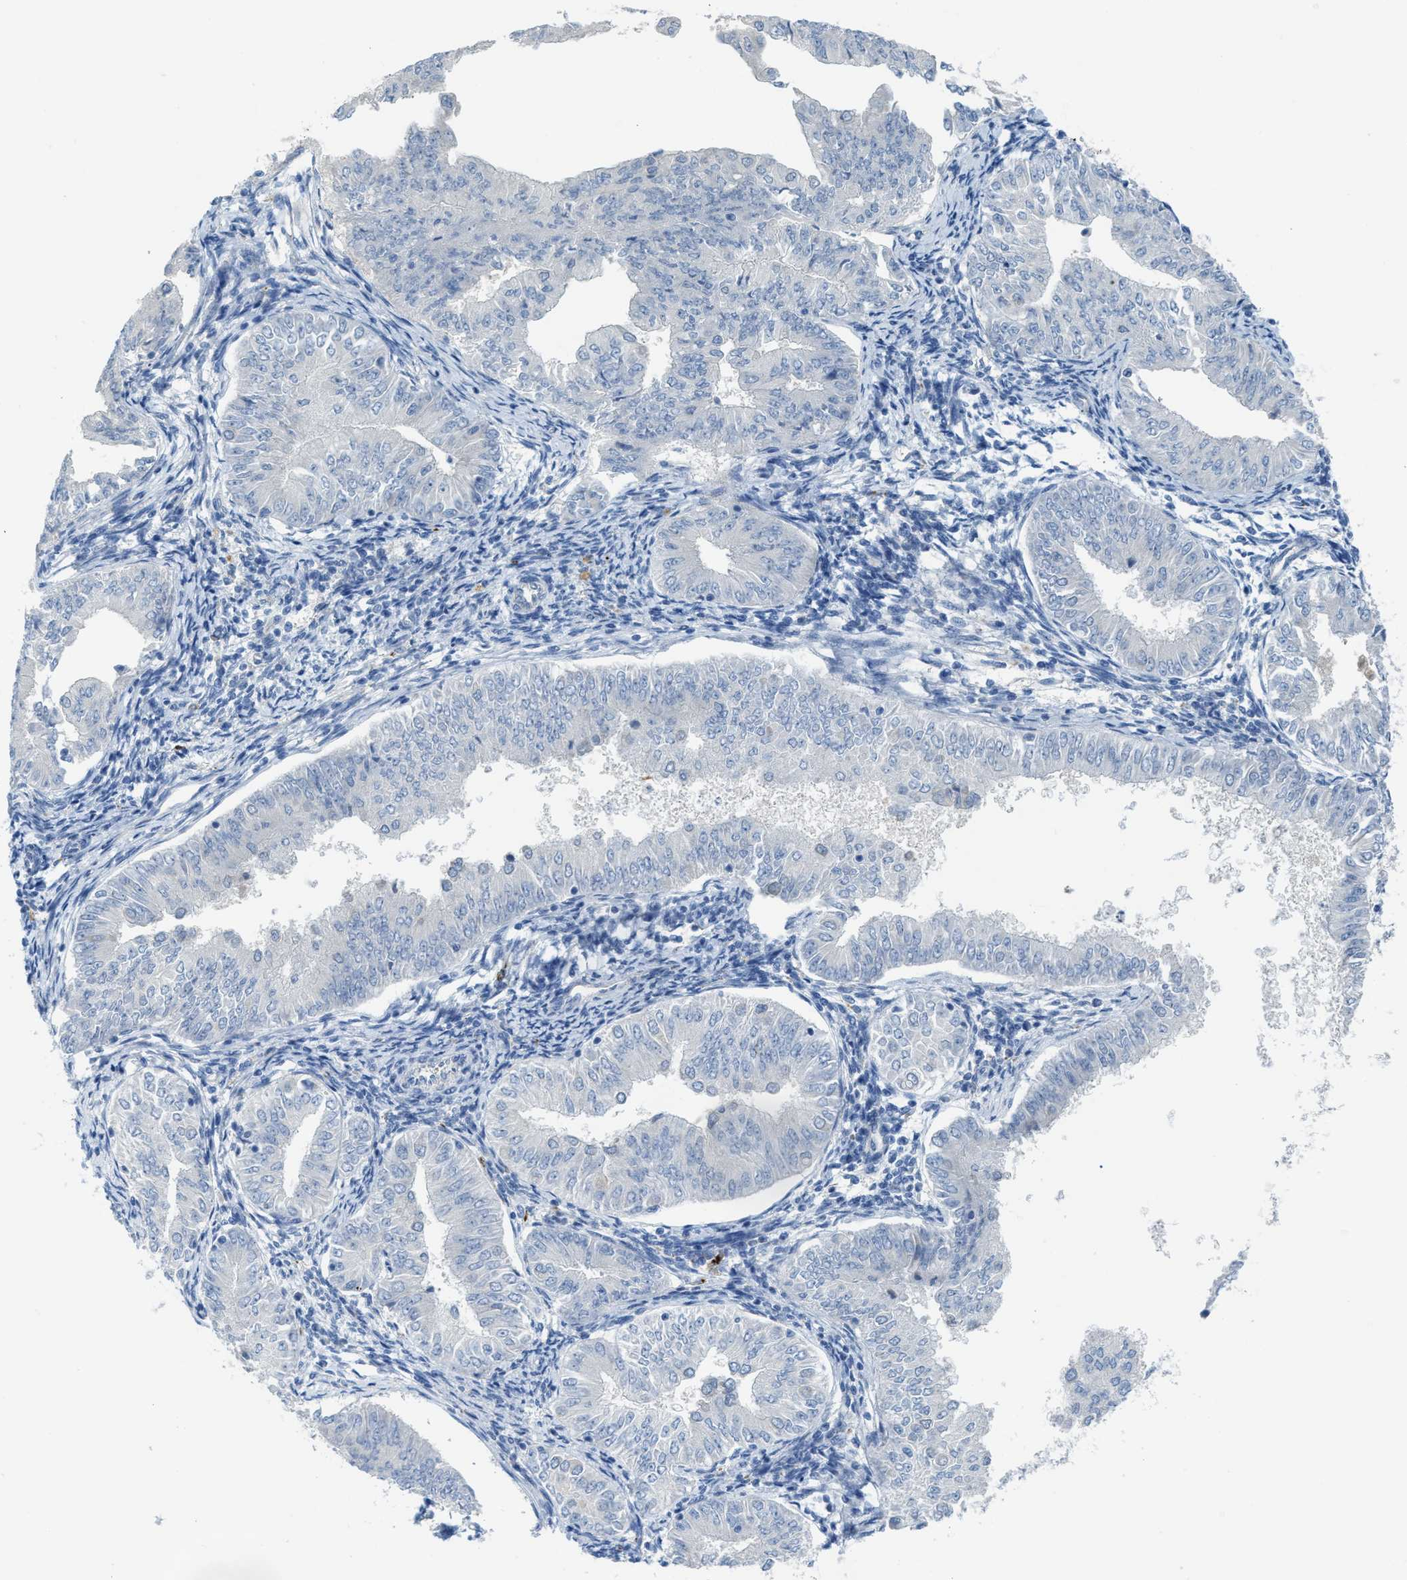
{"staining": {"intensity": "negative", "quantity": "none", "location": "none"}, "tissue": "endometrial cancer", "cell_type": "Tumor cells", "image_type": "cancer", "snomed": [{"axis": "morphology", "description": "Normal tissue, NOS"}, {"axis": "morphology", "description": "Adenocarcinoma, NOS"}, {"axis": "topography", "description": "Endometrium"}], "caption": "Immunohistochemistry (IHC) histopathology image of endometrial cancer (adenocarcinoma) stained for a protein (brown), which exhibits no expression in tumor cells.", "gene": "KLHDC10", "patient": {"sex": "female", "age": 53}}